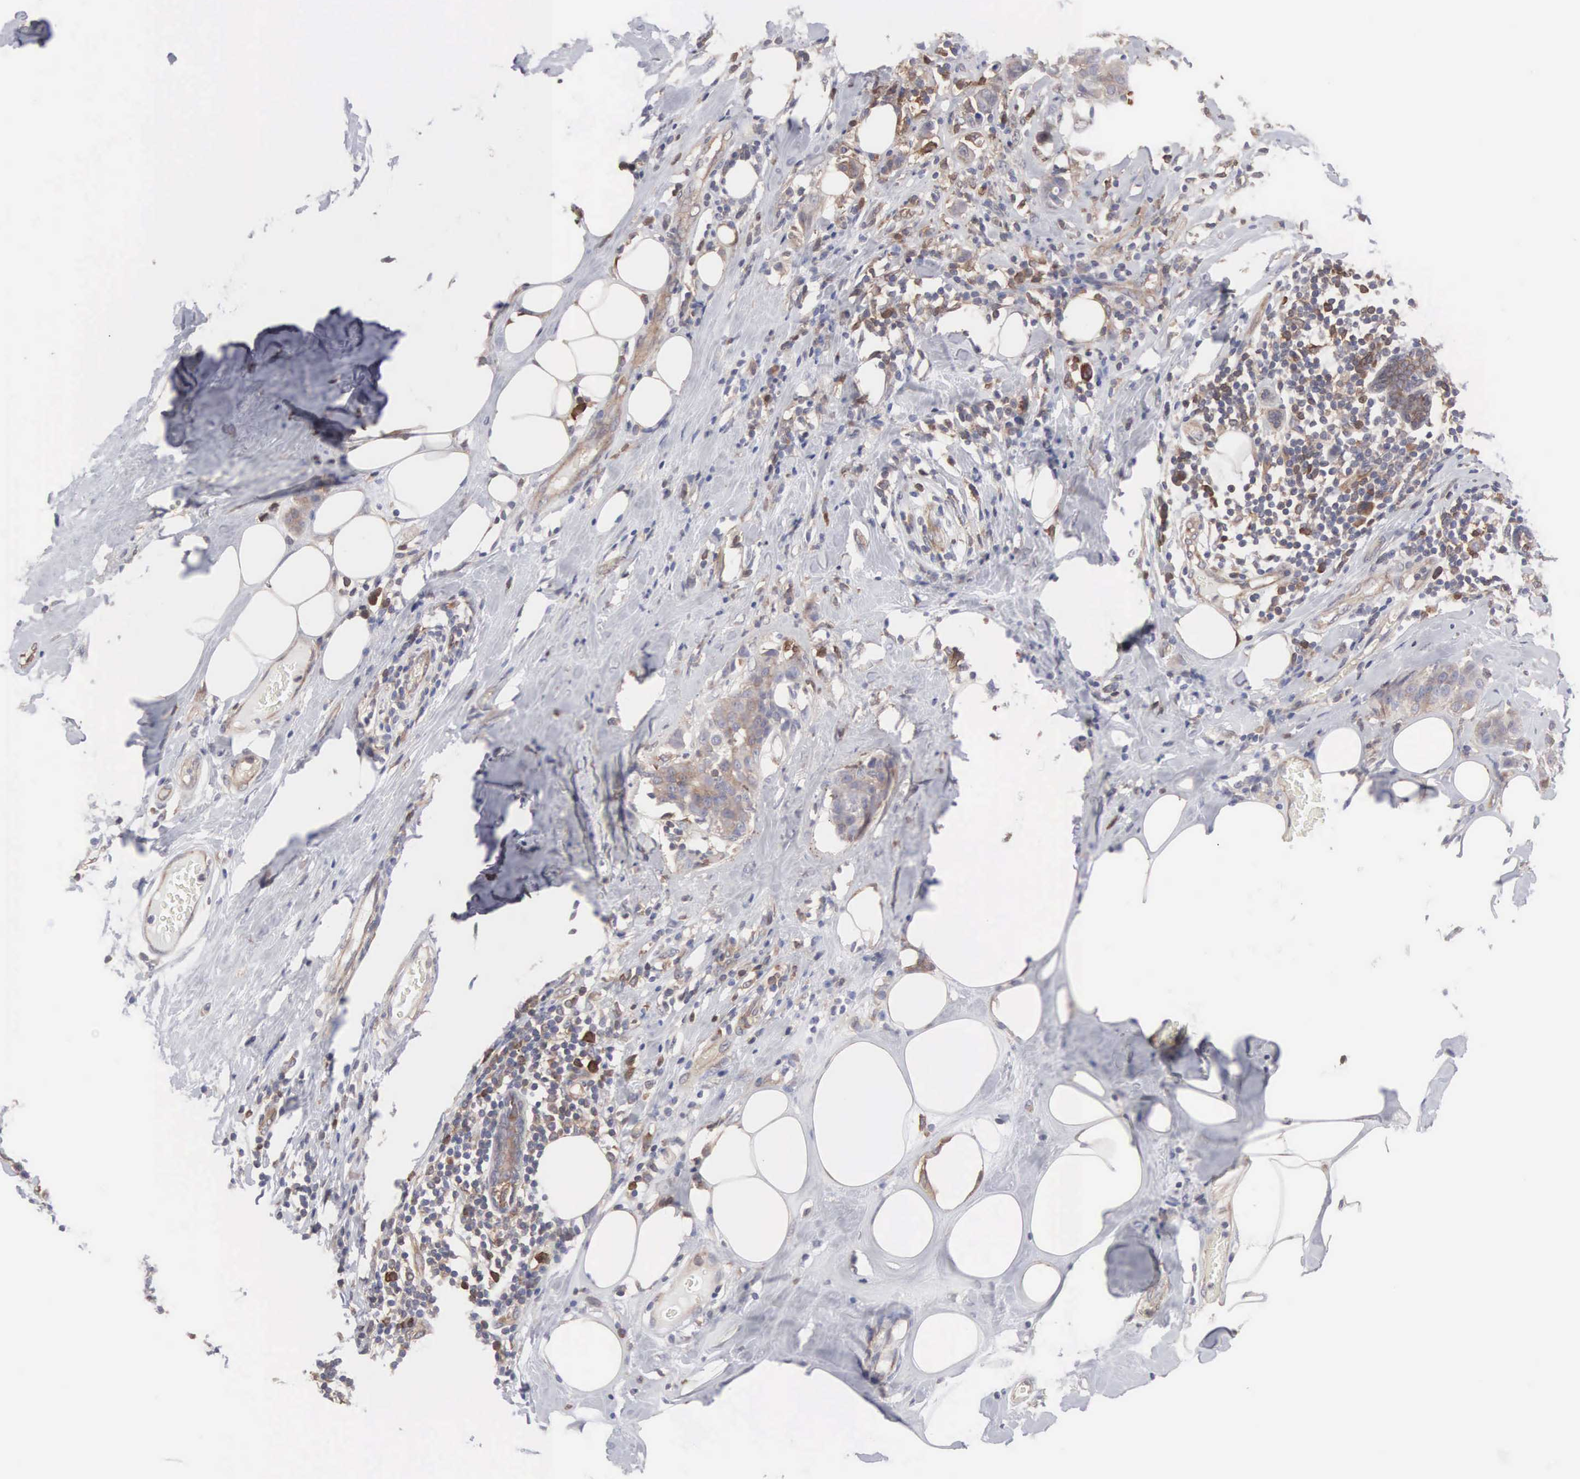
{"staining": {"intensity": "weak", "quantity": "25%-75%", "location": "cytoplasmic/membranous"}, "tissue": "breast cancer", "cell_type": "Tumor cells", "image_type": "cancer", "snomed": [{"axis": "morphology", "description": "Duct carcinoma"}, {"axis": "topography", "description": "Breast"}], "caption": "Immunohistochemistry photomicrograph of neoplastic tissue: human breast cancer stained using immunohistochemistry demonstrates low levels of weak protein expression localized specifically in the cytoplasmic/membranous of tumor cells, appearing as a cytoplasmic/membranous brown color.", "gene": "MTHFD1", "patient": {"sex": "female", "age": 45}}